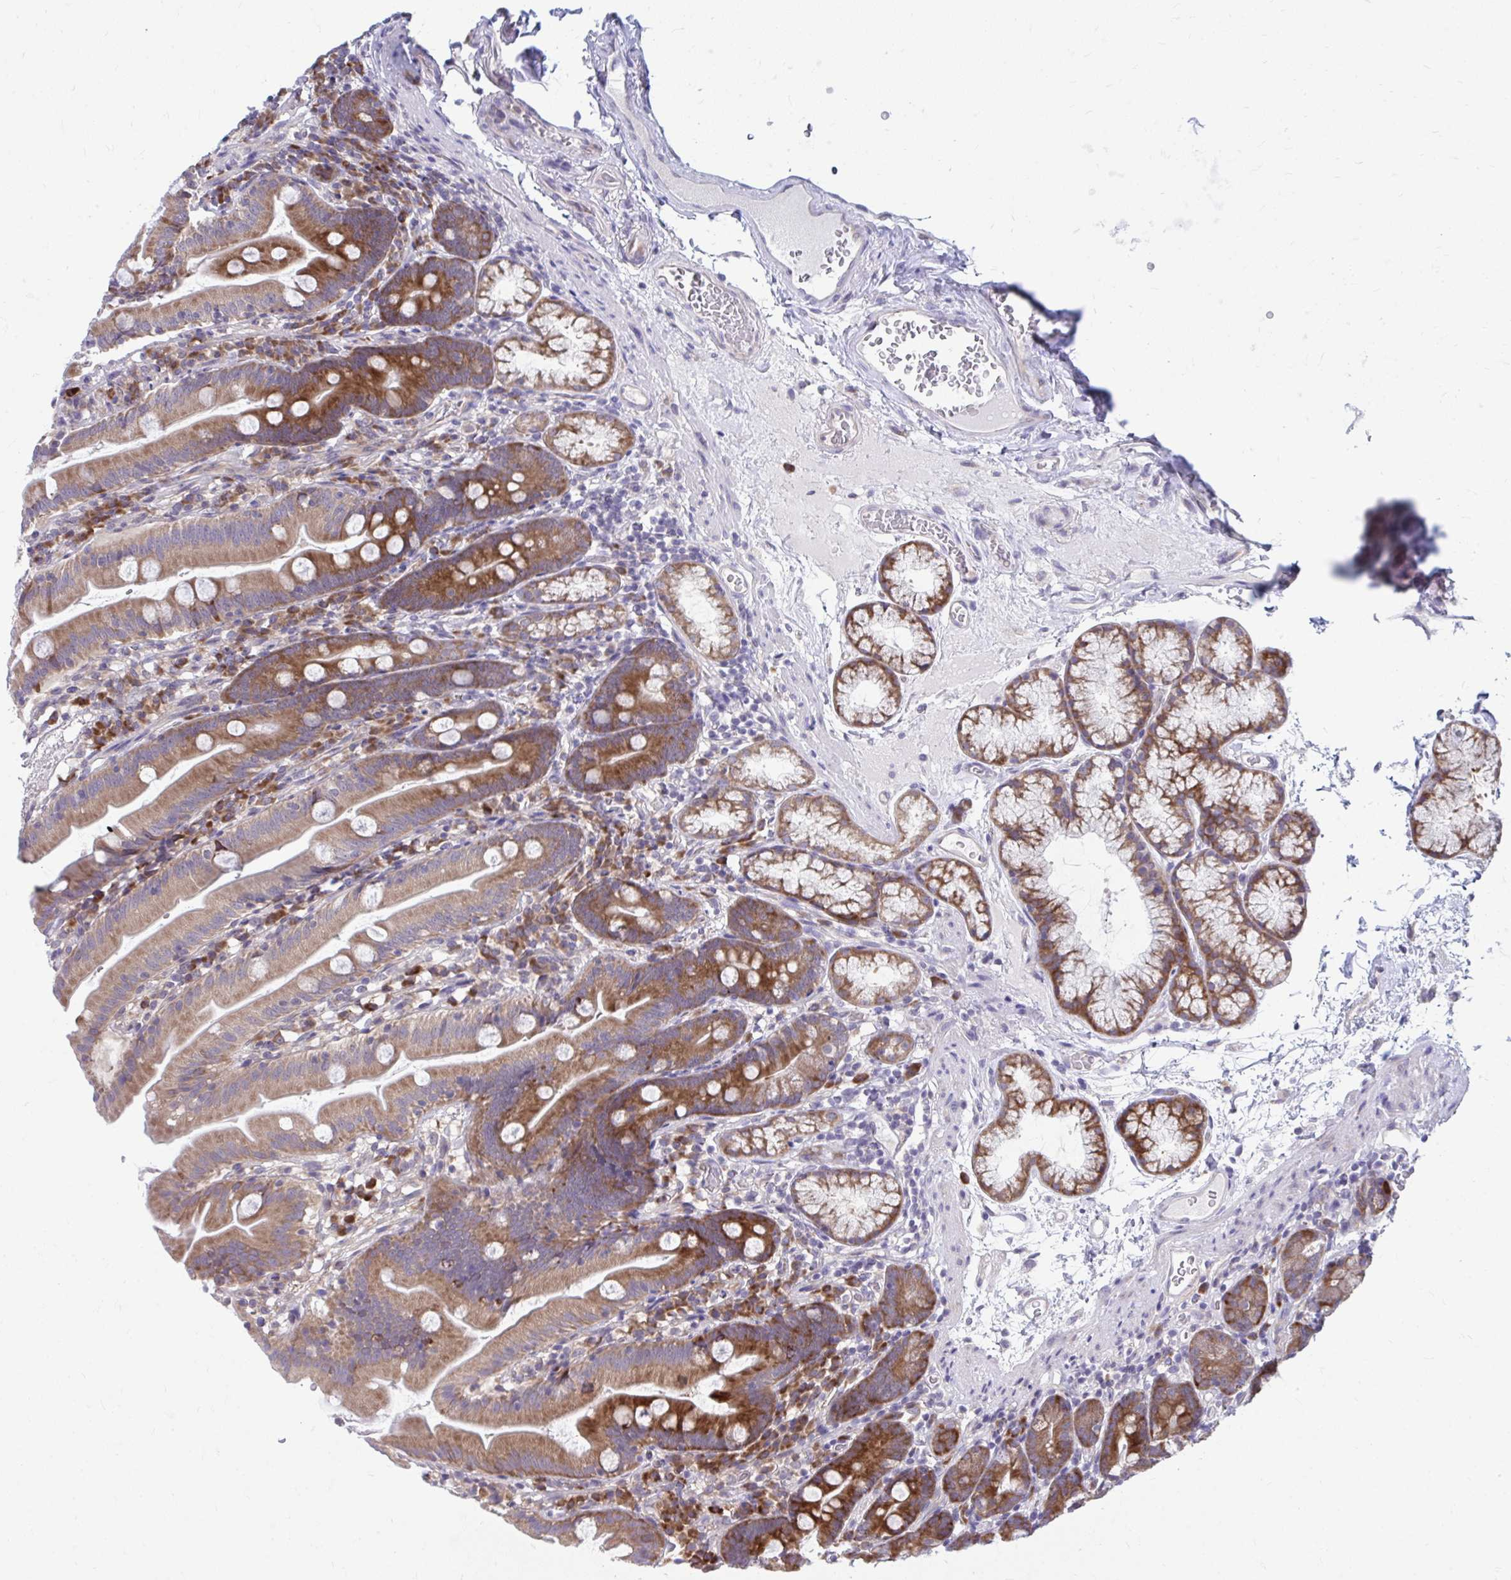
{"staining": {"intensity": "strong", "quantity": "25%-75%", "location": "cytoplasmic/membranous"}, "tissue": "duodenum", "cell_type": "Glandular cells", "image_type": "normal", "snomed": [{"axis": "morphology", "description": "Normal tissue, NOS"}, {"axis": "topography", "description": "Duodenum"}], "caption": "Immunohistochemical staining of benign human duodenum exhibits 25%-75% levels of strong cytoplasmic/membranous protein positivity in approximately 25%-75% of glandular cells.", "gene": "SELENON", "patient": {"sex": "female", "age": 67}}